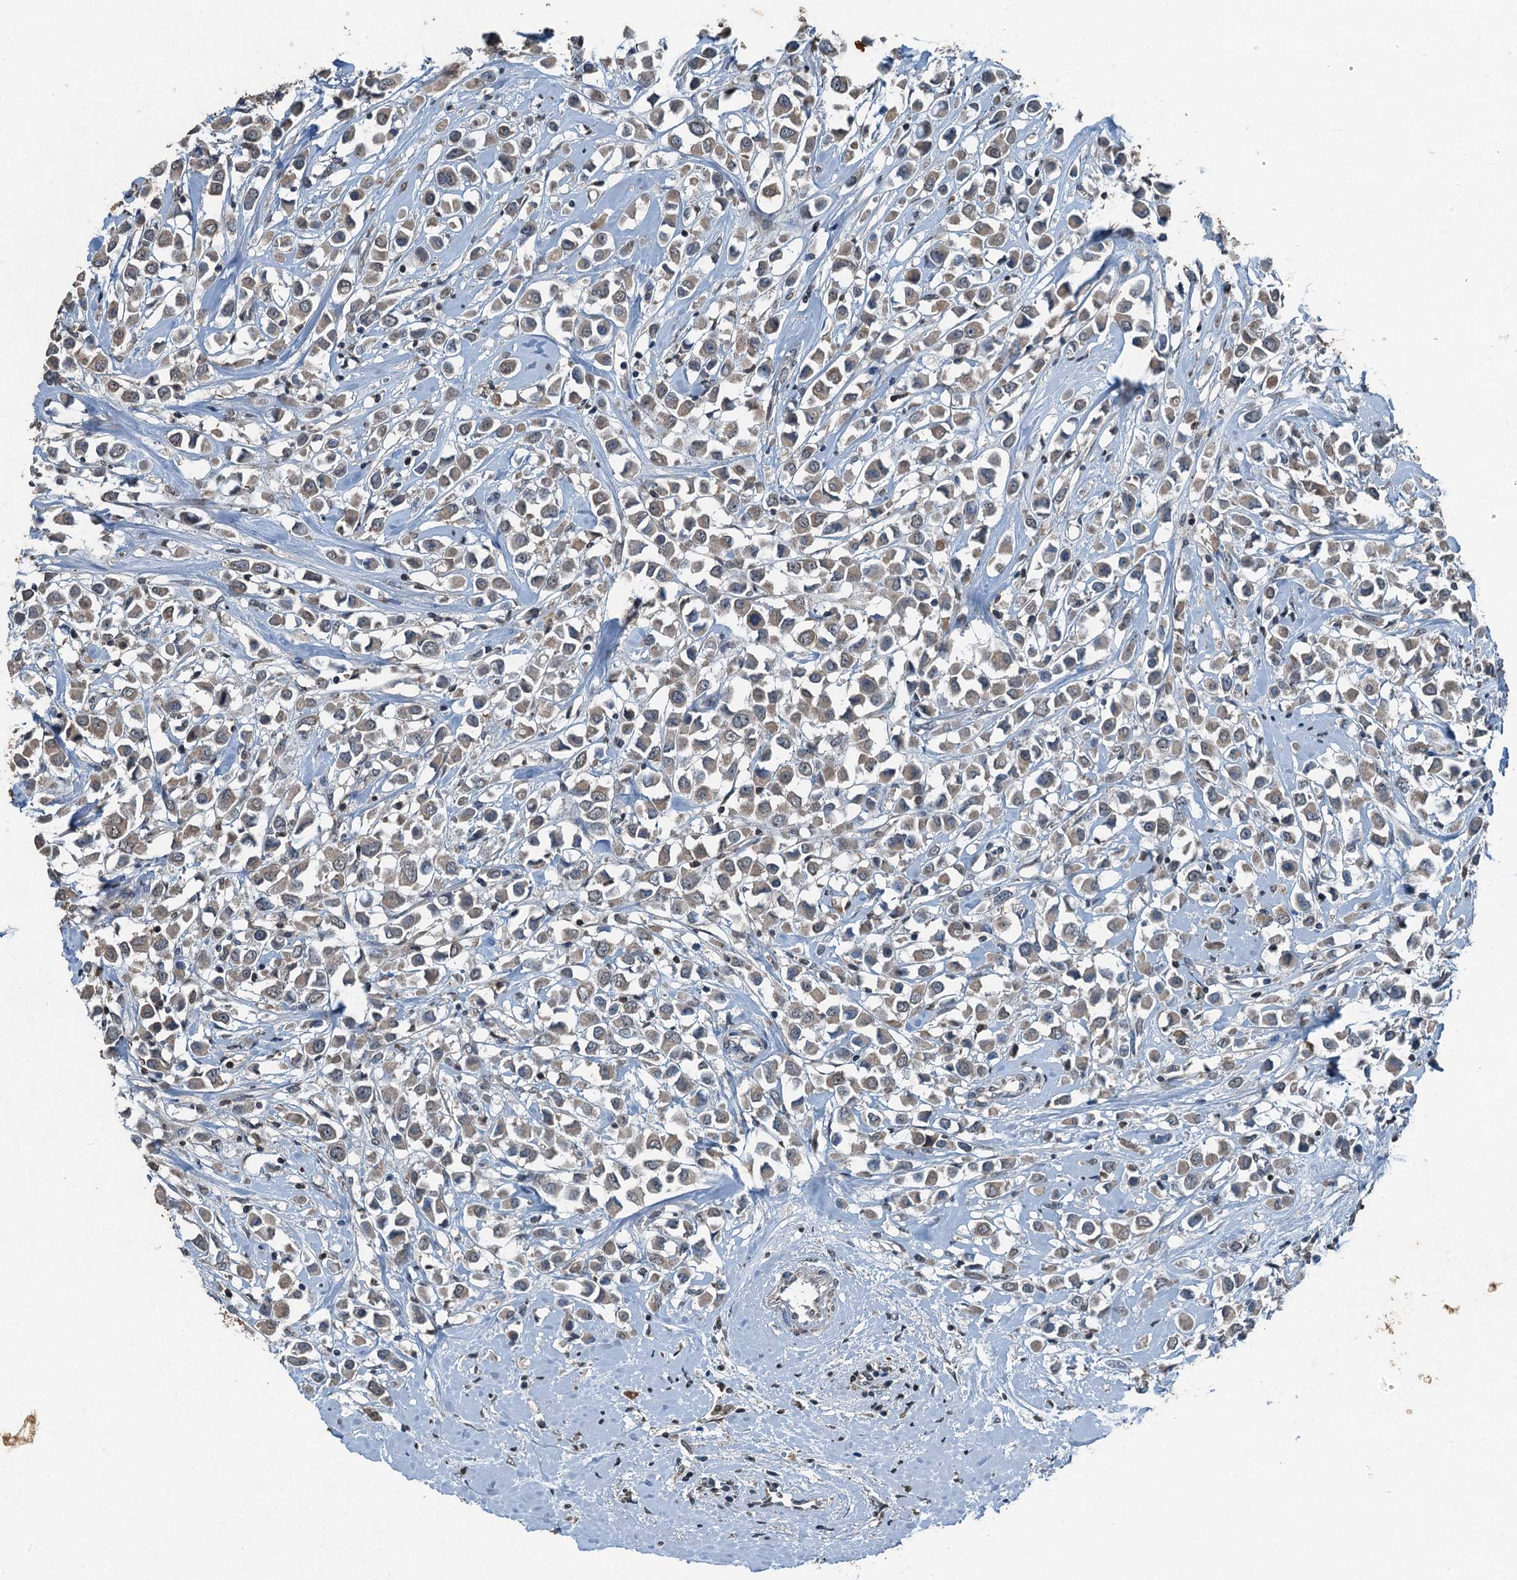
{"staining": {"intensity": "weak", "quantity": "25%-75%", "location": "cytoplasmic/membranous"}, "tissue": "breast cancer", "cell_type": "Tumor cells", "image_type": "cancer", "snomed": [{"axis": "morphology", "description": "Duct carcinoma"}, {"axis": "topography", "description": "Breast"}], "caption": "High-magnification brightfield microscopy of intraductal carcinoma (breast) stained with DAB (3,3'-diaminobenzidine) (brown) and counterstained with hematoxylin (blue). tumor cells exhibit weak cytoplasmic/membranous staining is identified in about25%-75% of cells. The staining is performed using DAB brown chromogen to label protein expression. The nuclei are counter-stained blue using hematoxylin.", "gene": "TCTN1", "patient": {"sex": "female", "age": 61}}